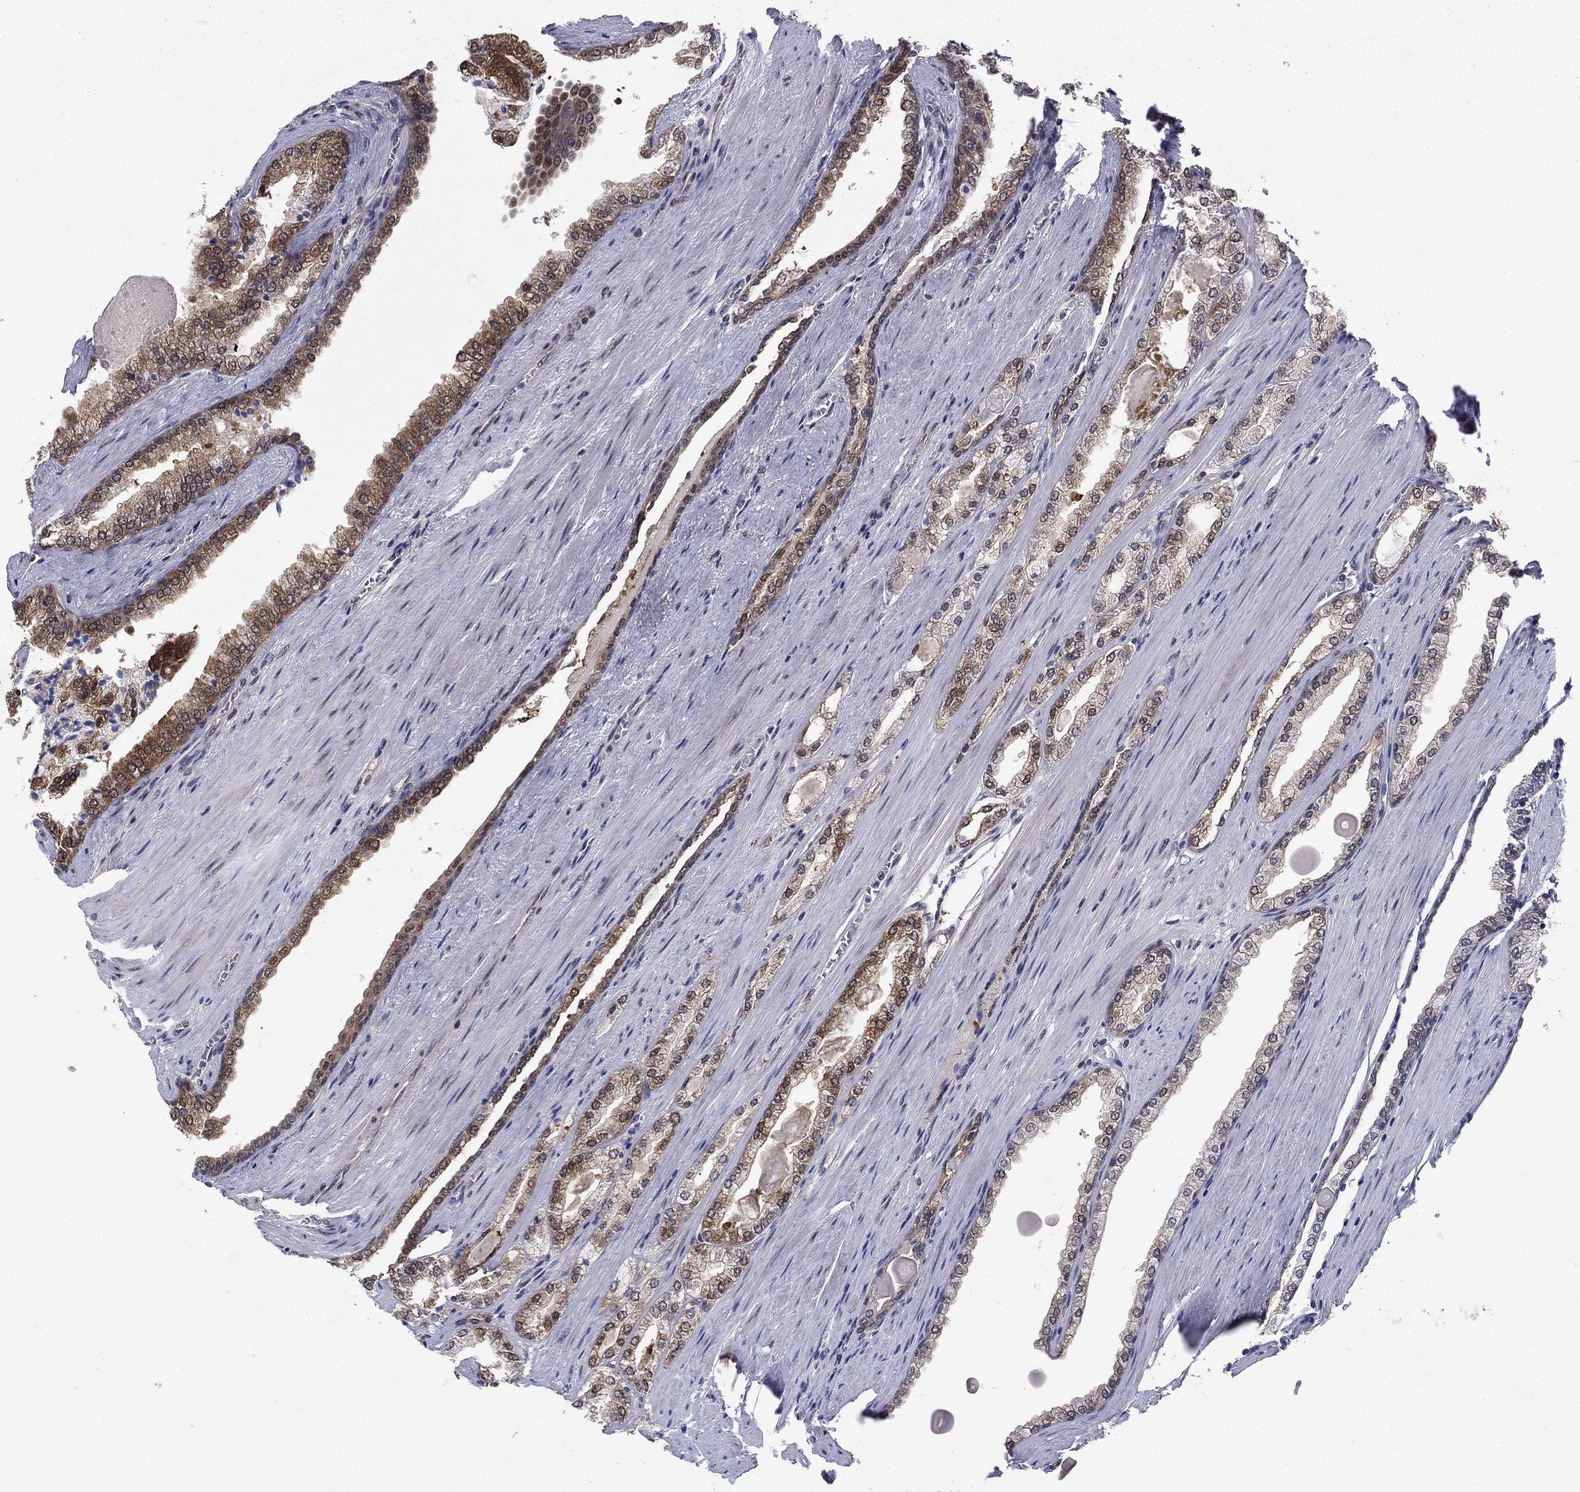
{"staining": {"intensity": "strong", "quantity": "25%-75%", "location": "cytoplasmic/membranous"}, "tissue": "prostate cancer", "cell_type": "Tumor cells", "image_type": "cancer", "snomed": [{"axis": "morphology", "description": "Adenocarcinoma, Low grade"}, {"axis": "topography", "description": "Prostate"}], "caption": "Protein staining demonstrates strong cytoplasmic/membranous staining in approximately 25%-75% of tumor cells in low-grade adenocarcinoma (prostate). Using DAB (3,3'-diaminobenzidine) (brown) and hematoxylin (blue) stains, captured at high magnification using brightfield microscopy.", "gene": "FKBP4", "patient": {"sex": "male", "age": 72}}